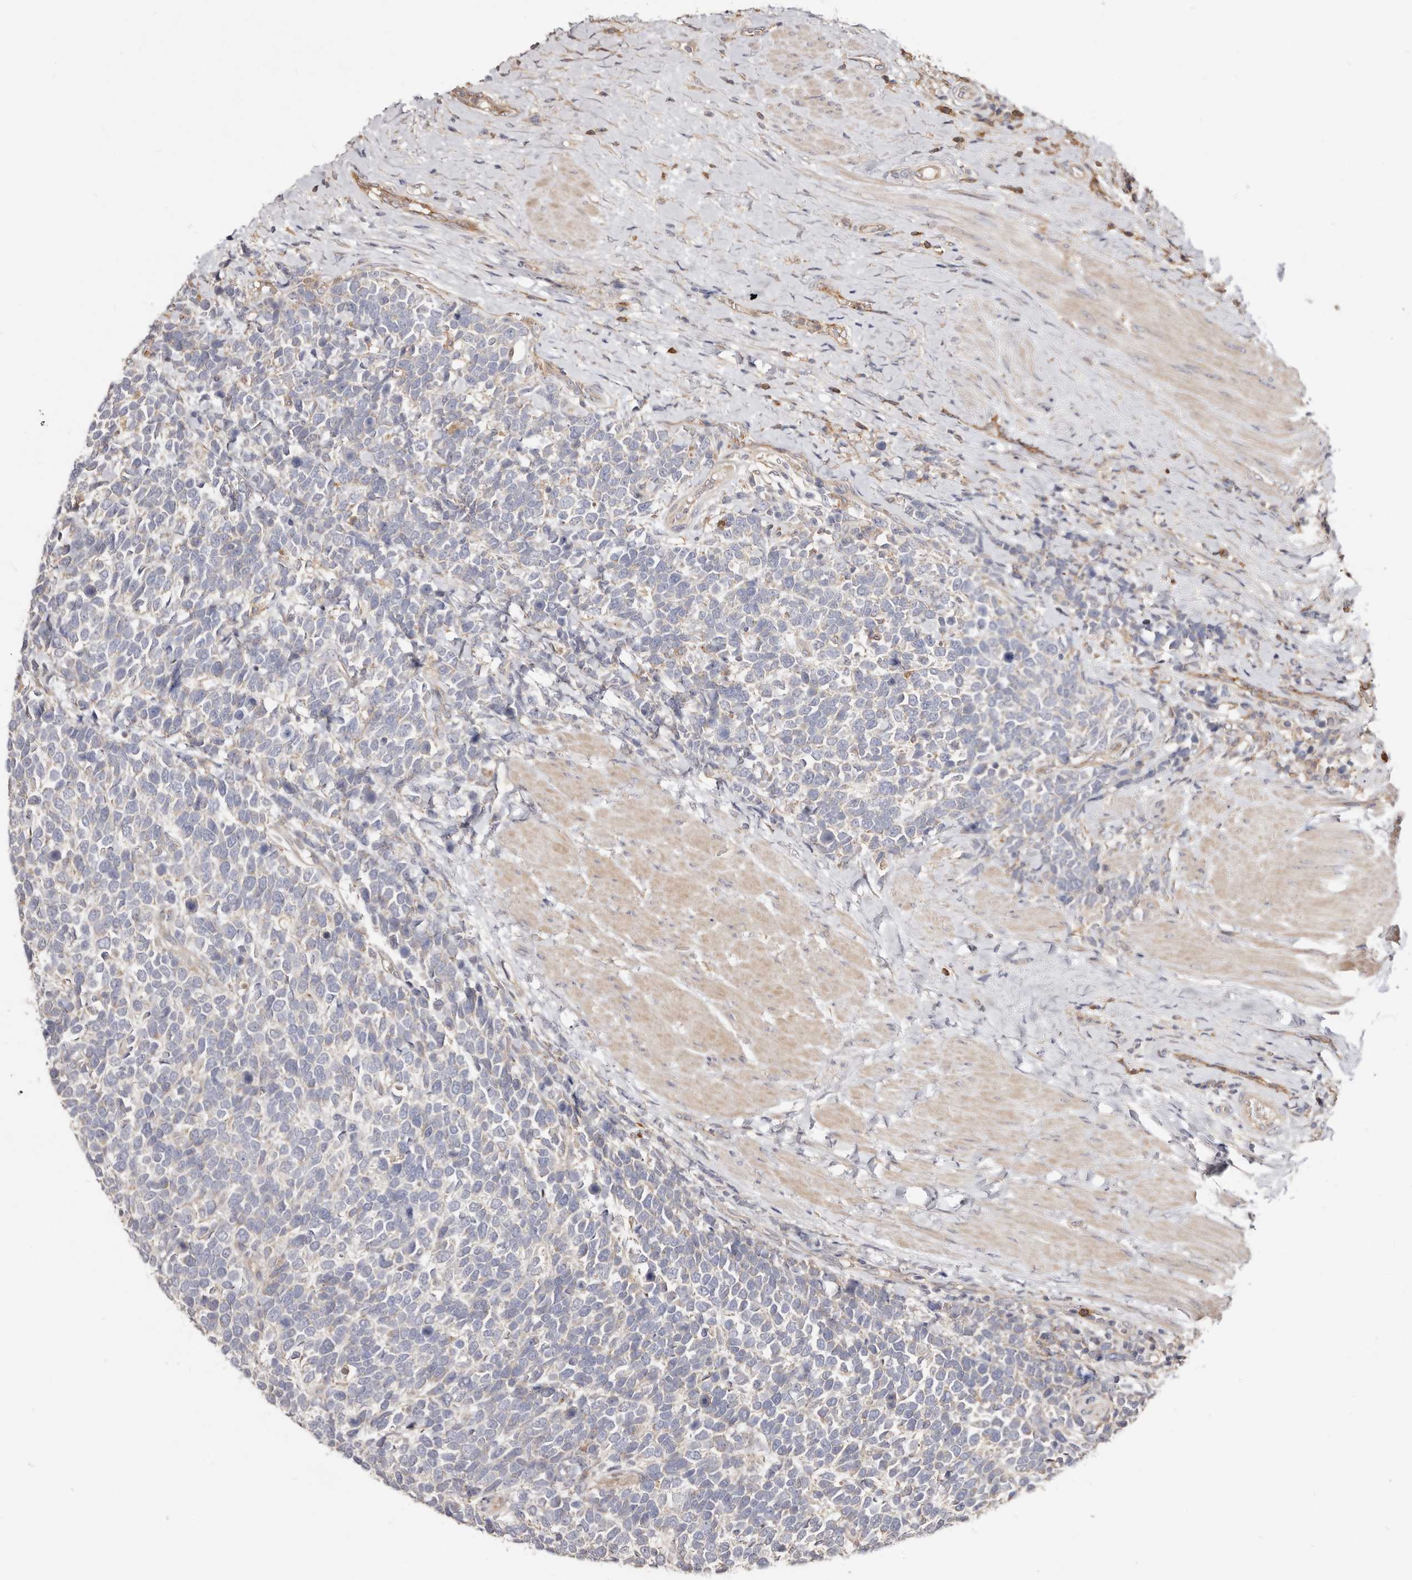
{"staining": {"intensity": "negative", "quantity": "none", "location": "none"}, "tissue": "urothelial cancer", "cell_type": "Tumor cells", "image_type": "cancer", "snomed": [{"axis": "morphology", "description": "Urothelial carcinoma, High grade"}, {"axis": "topography", "description": "Urinary bladder"}], "caption": "Urothelial cancer stained for a protein using immunohistochemistry (IHC) reveals no expression tumor cells.", "gene": "LRRC25", "patient": {"sex": "female", "age": 82}}